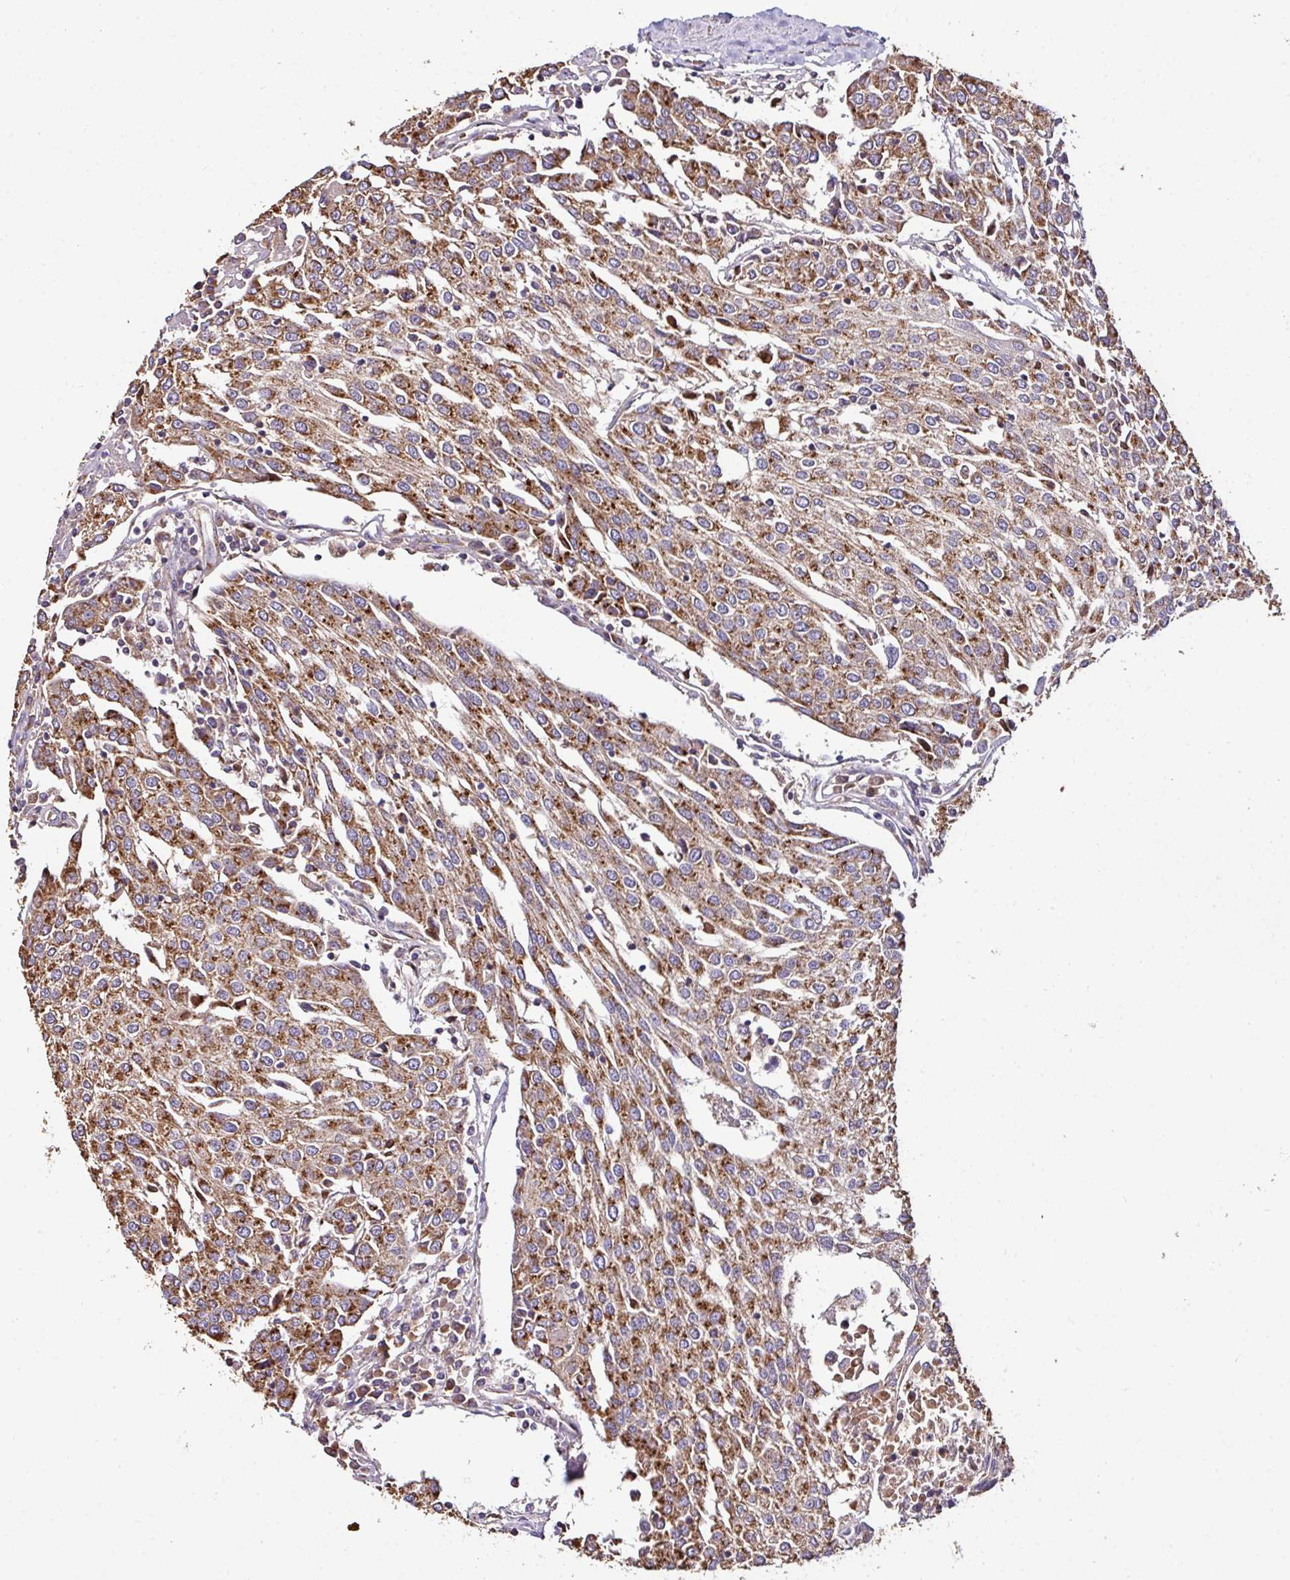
{"staining": {"intensity": "moderate", "quantity": ">75%", "location": "cytoplasmic/membranous"}, "tissue": "urothelial cancer", "cell_type": "Tumor cells", "image_type": "cancer", "snomed": [{"axis": "morphology", "description": "Urothelial carcinoma, High grade"}, {"axis": "topography", "description": "Urinary bladder"}], "caption": "This histopathology image reveals immunohistochemistry (IHC) staining of human urothelial cancer, with medium moderate cytoplasmic/membranous staining in about >75% of tumor cells.", "gene": "CPD", "patient": {"sex": "female", "age": 85}}